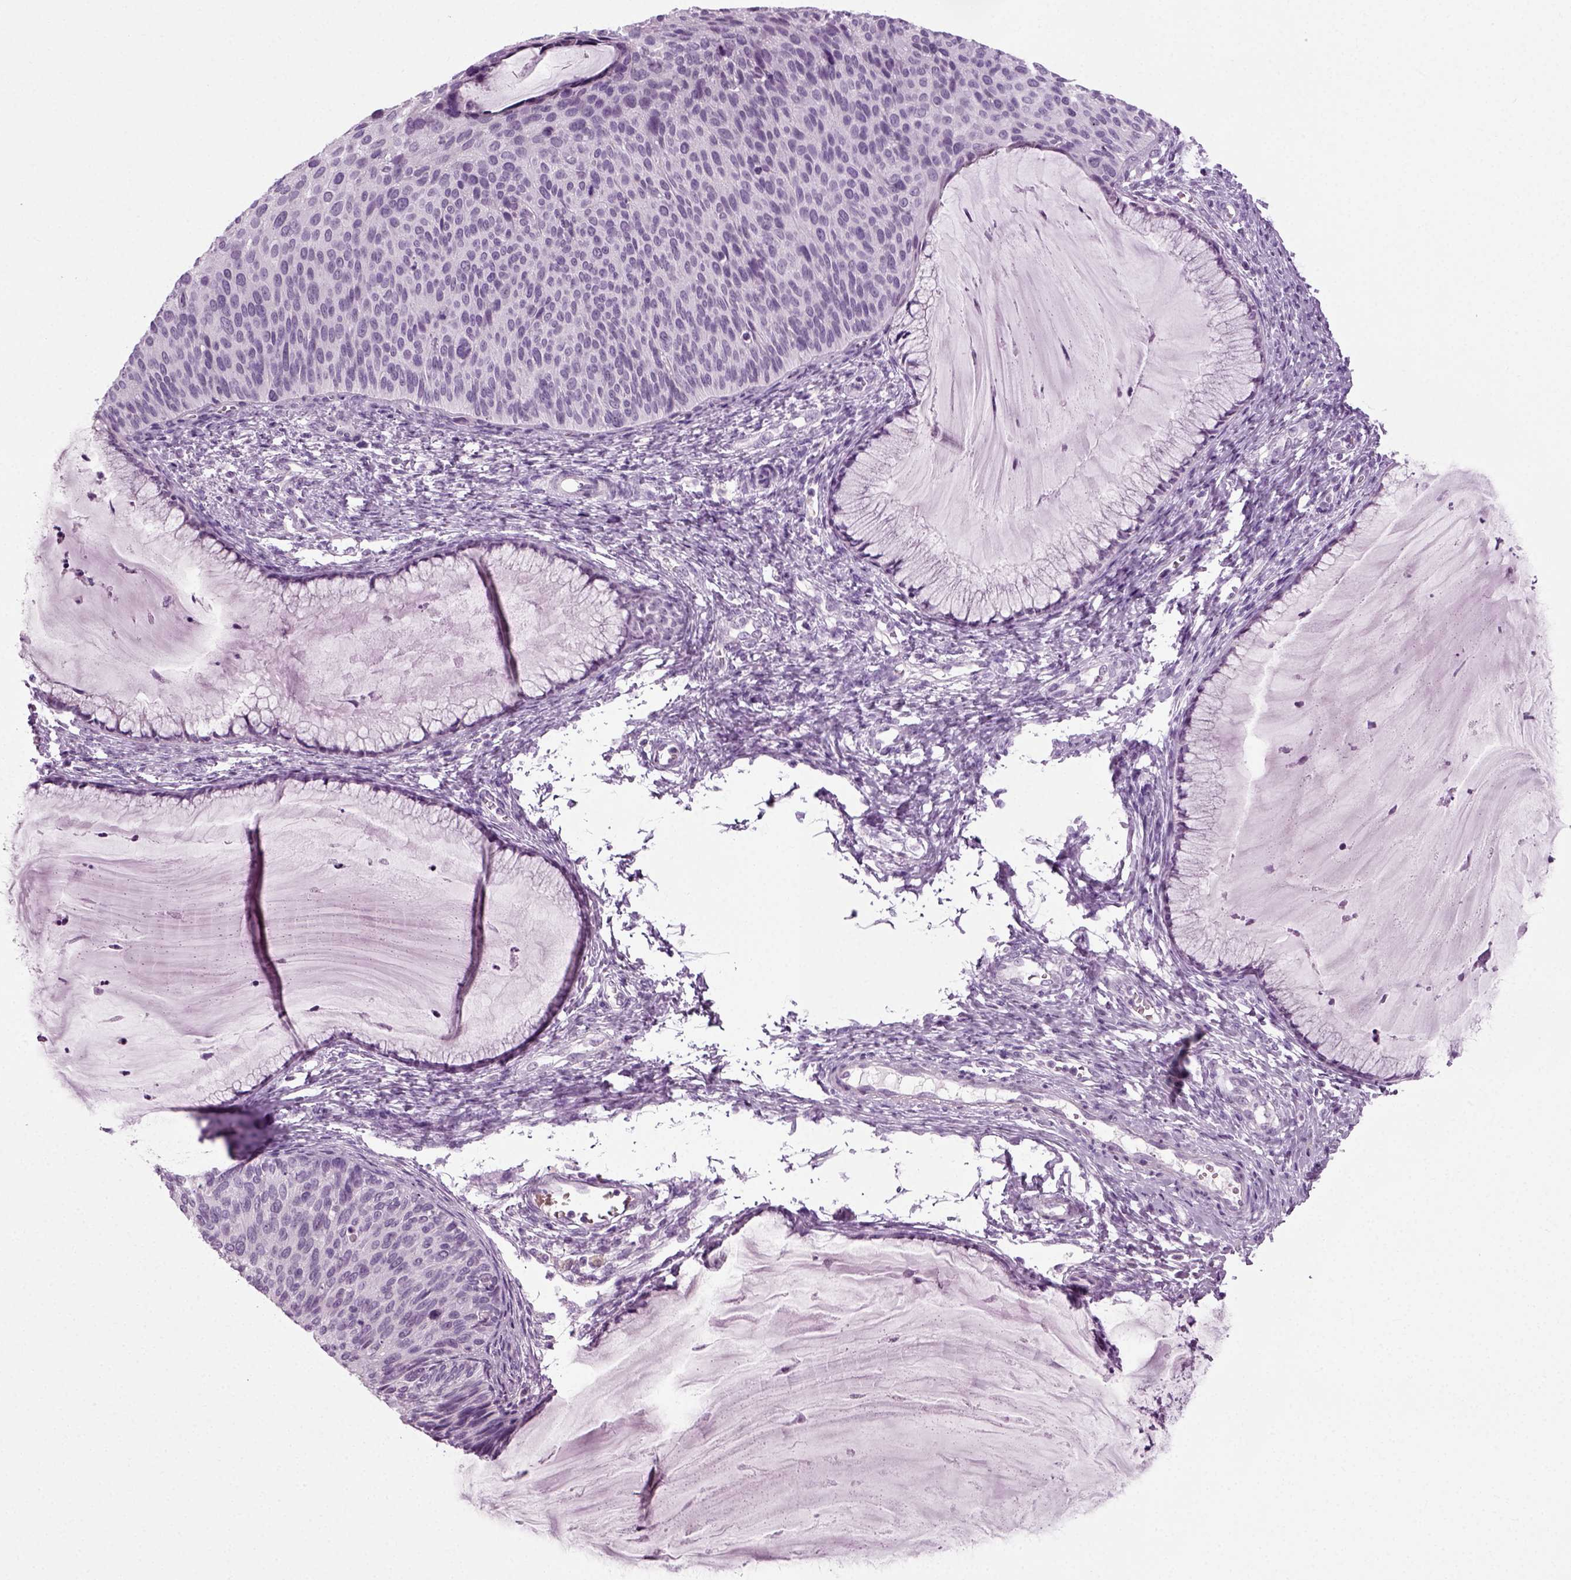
{"staining": {"intensity": "negative", "quantity": "none", "location": "none"}, "tissue": "cervical cancer", "cell_type": "Tumor cells", "image_type": "cancer", "snomed": [{"axis": "morphology", "description": "Squamous cell carcinoma, NOS"}, {"axis": "topography", "description": "Cervix"}], "caption": "Cervical squamous cell carcinoma was stained to show a protein in brown. There is no significant staining in tumor cells.", "gene": "ZC2HC1C", "patient": {"sex": "female", "age": 36}}